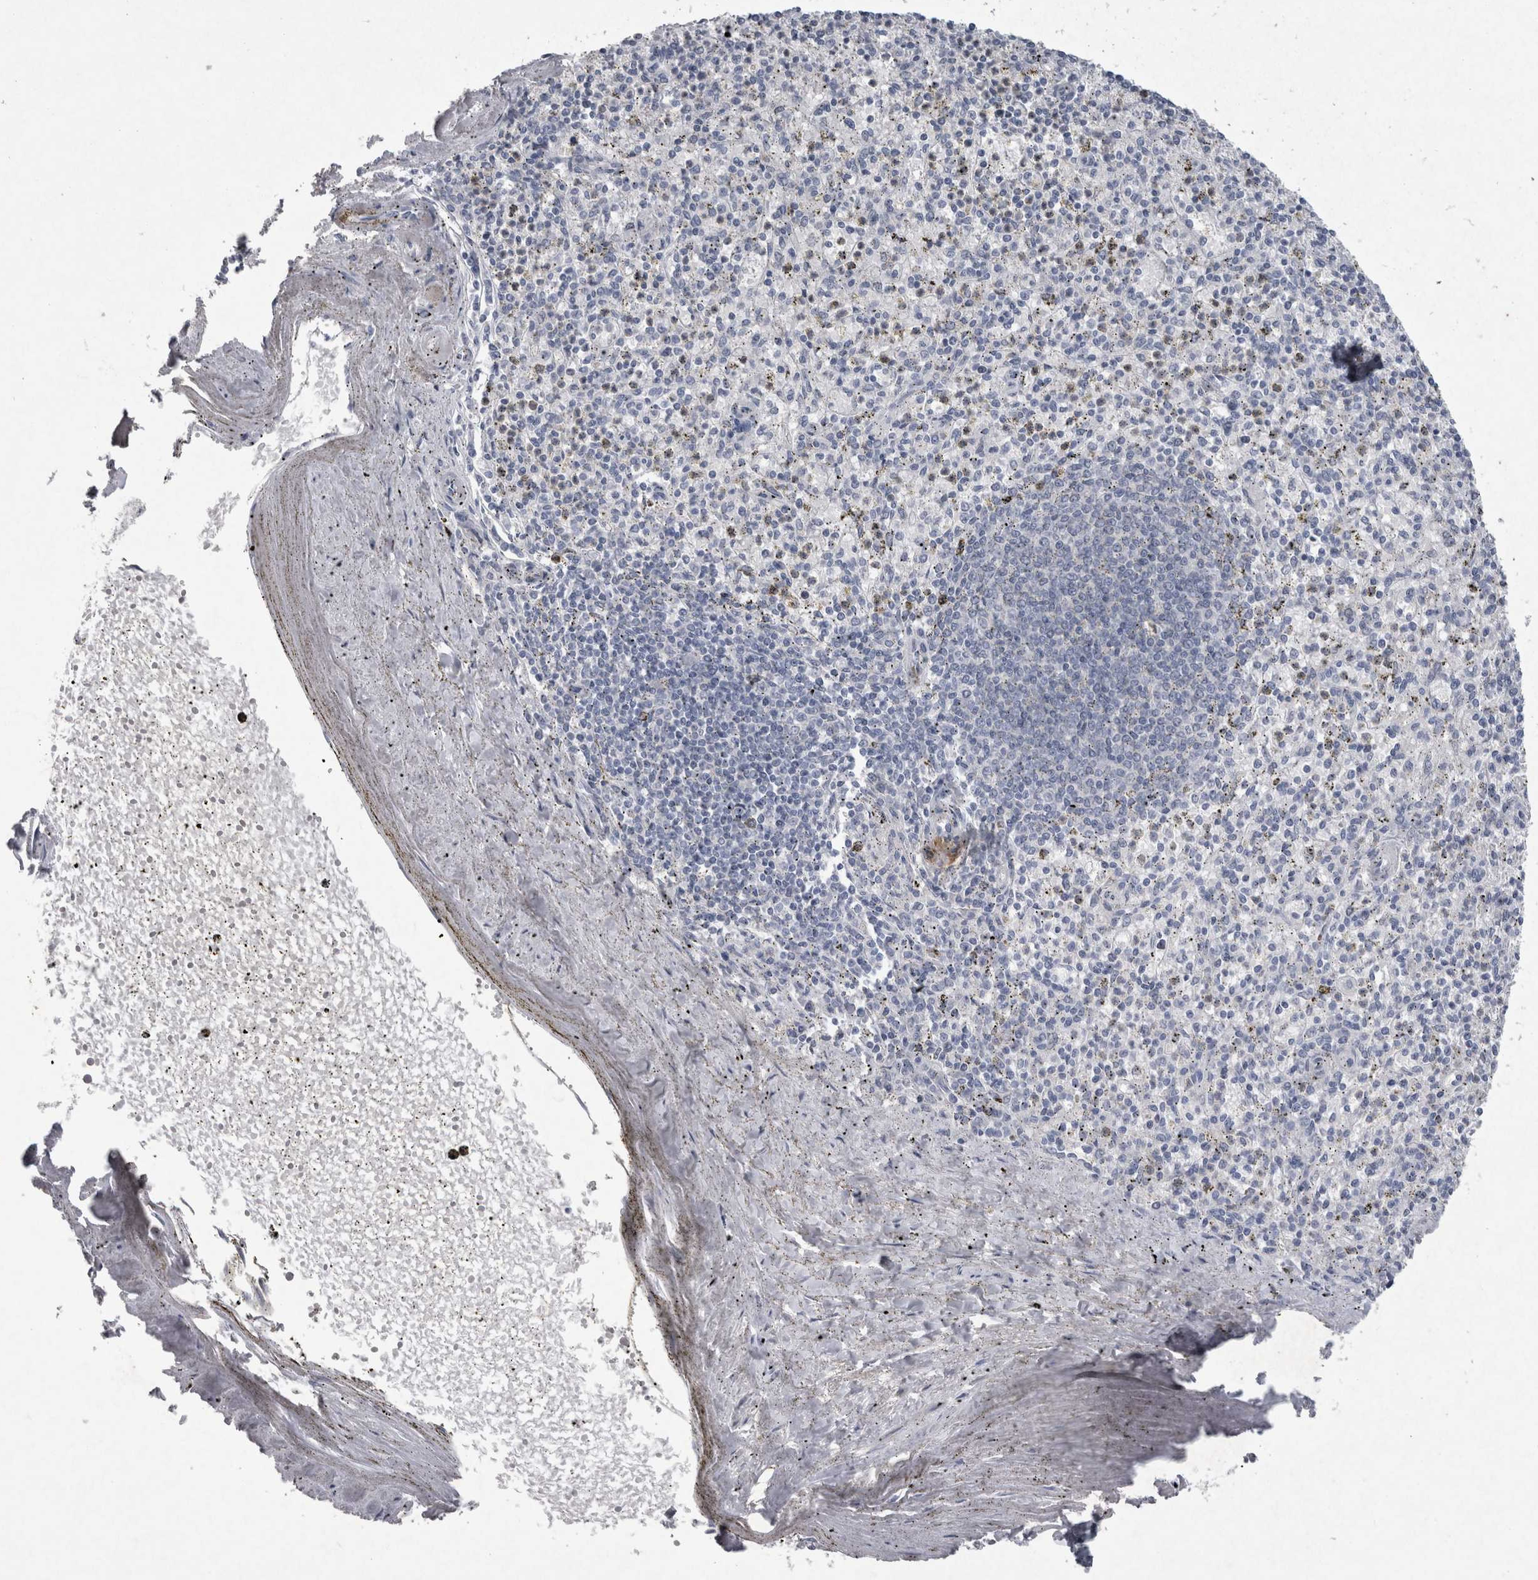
{"staining": {"intensity": "negative", "quantity": "none", "location": "none"}, "tissue": "spleen", "cell_type": "Cells in red pulp", "image_type": "normal", "snomed": [{"axis": "morphology", "description": "Normal tissue, NOS"}, {"axis": "topography", "description": "Spleen"}], "caption": "DAB (3,3'-diaminobenzidine) immunohistochemical staining of unremarkable human spleen reveals no significant staining in cells in red pulp.", "gene": "PDX1", "patient": {"sex": "male", "age": 72}}